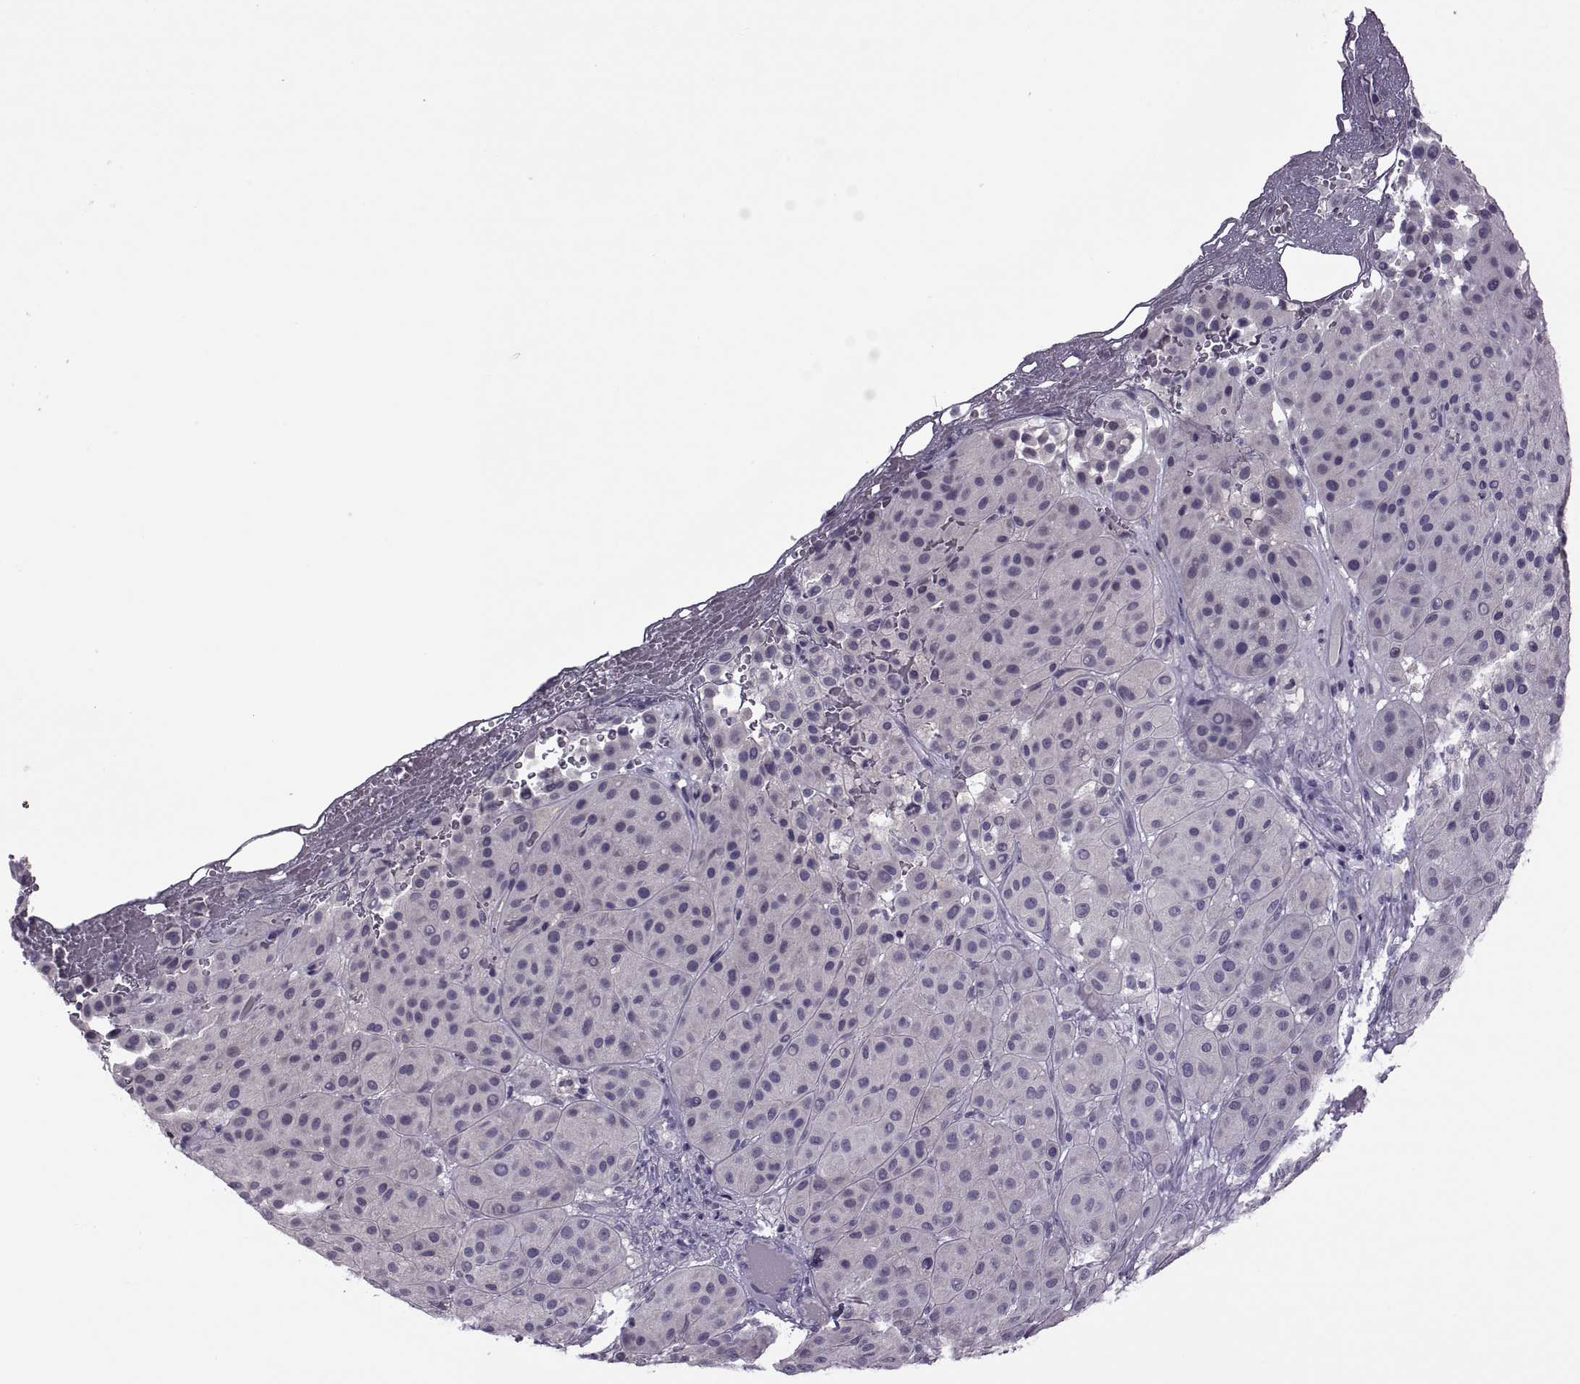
{"staining": {"intensity": "negative", "quantity": "none", "location": "none"}, "tissue": "melanoma", "cell_type": "Tumor cells", "image_type": "cancer", "snomed": [{"axis": "morphology", "description": "Malignant melanoma, Metastatic site"}, {"axis": "topography", "description": "Smooth muscle"}], "caption": "High power microscopy histopathology image of an immunohistochemistry (IHC) micrograph of malignant melanoma (metastatic site), revealing no significant positivity in tumor cells.", "gene": "RSPH6A", "patient": {"sex": "male", "age": 41}}